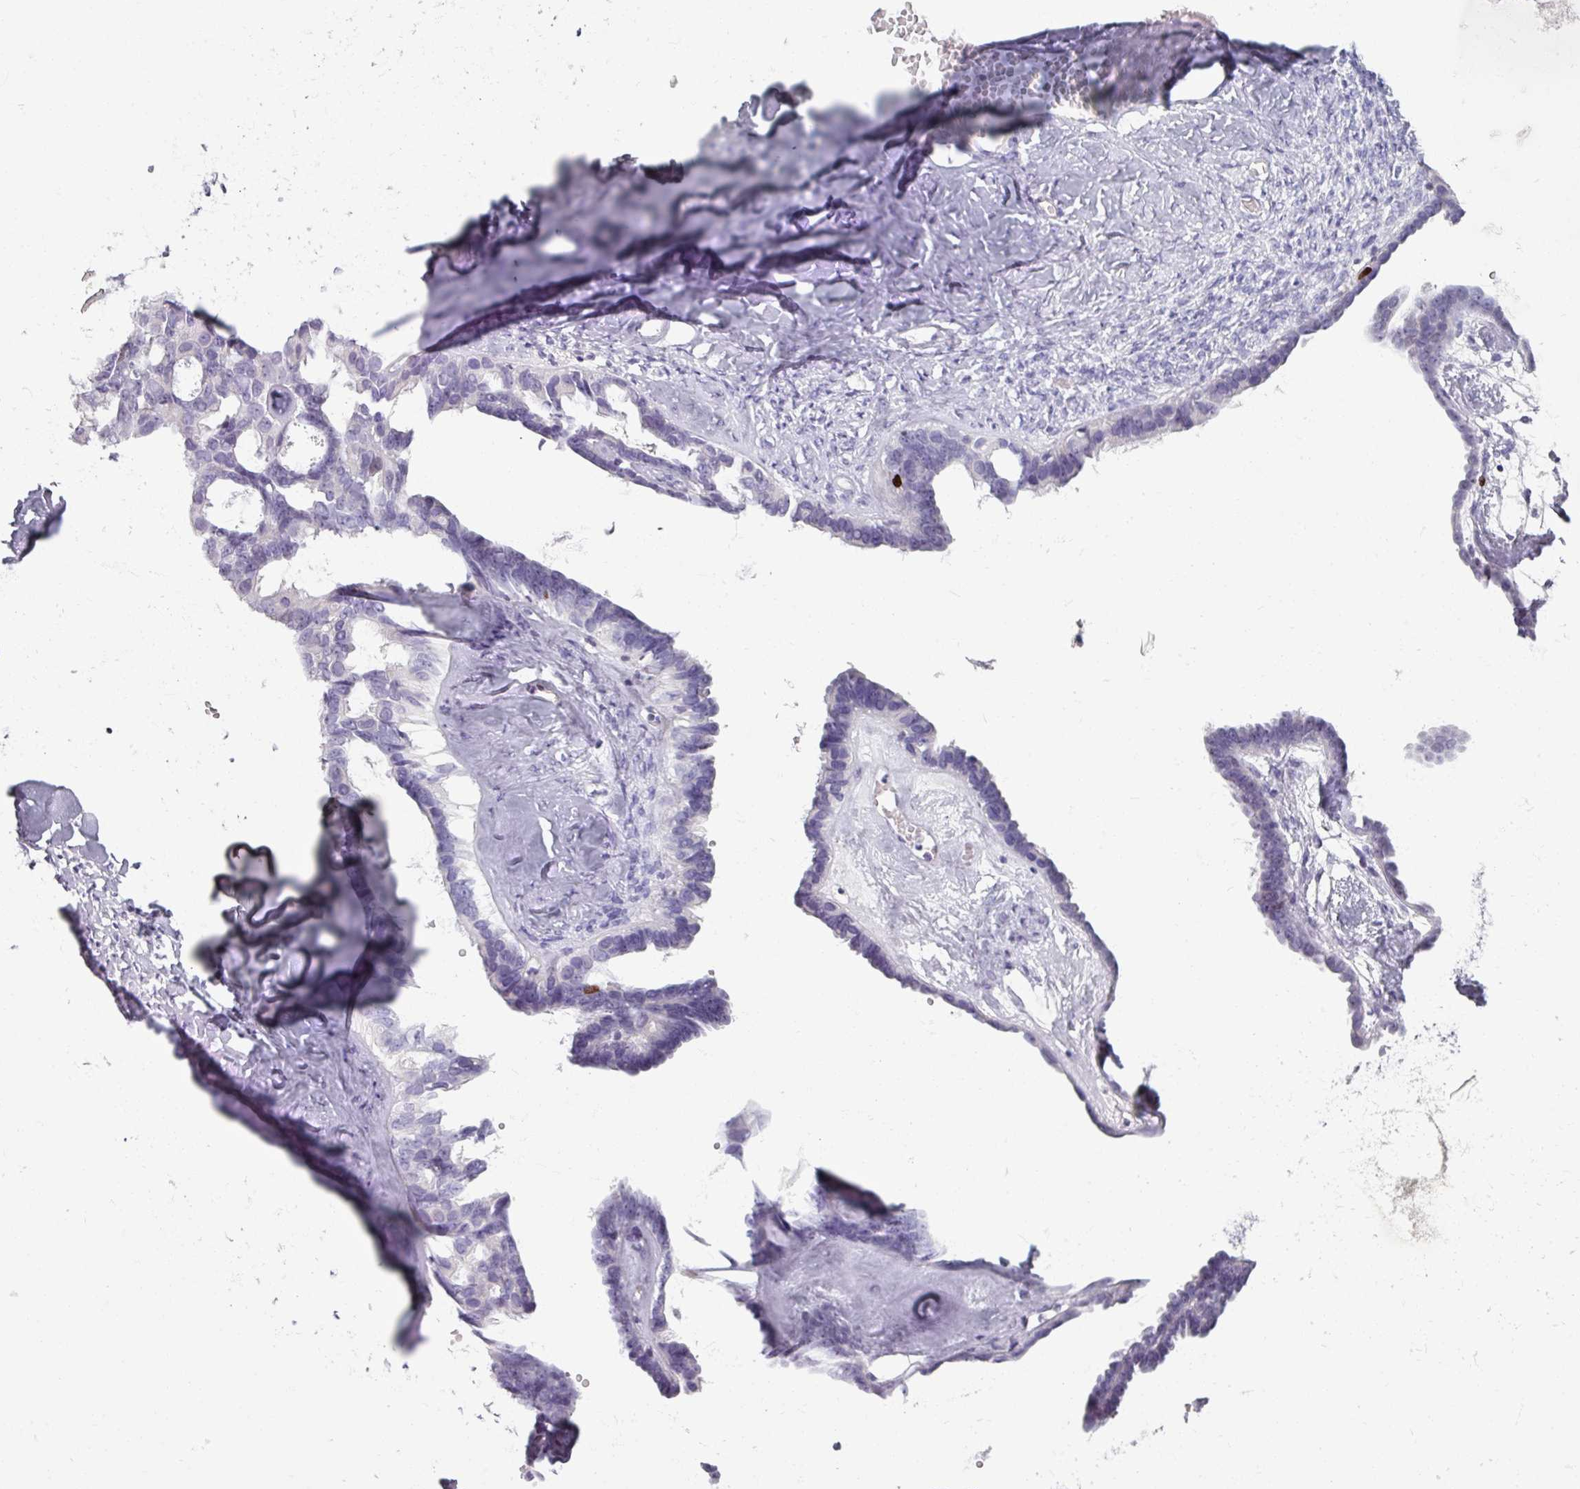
{"staining": {"intensity": "strong", "quantity": "<25%", "location": "nuclear"}, "tissue": "ovarian cancer", "cell_type": "Tumor cells", "image_type": "cancer", "snomed": [{"axis": "morphology", "description": "Cystadenocarcinoma, serous, NOS"}, {"axis": "topography", "description": "Ovary"}], "caption": "The photomicrograph demonstrates a brown stain indicating the presence of a protein in the nuclear of tumor cells in ovarian serous cystadenocarcinoma. The staining was performed using DAB (3,3'-diaminobenzidine), with brown indicating positive protein expression. Nuclei are stained blue with hematoxylin.", "gene": "ATAD2", "patient": {"sex": "female", "age": 69}}